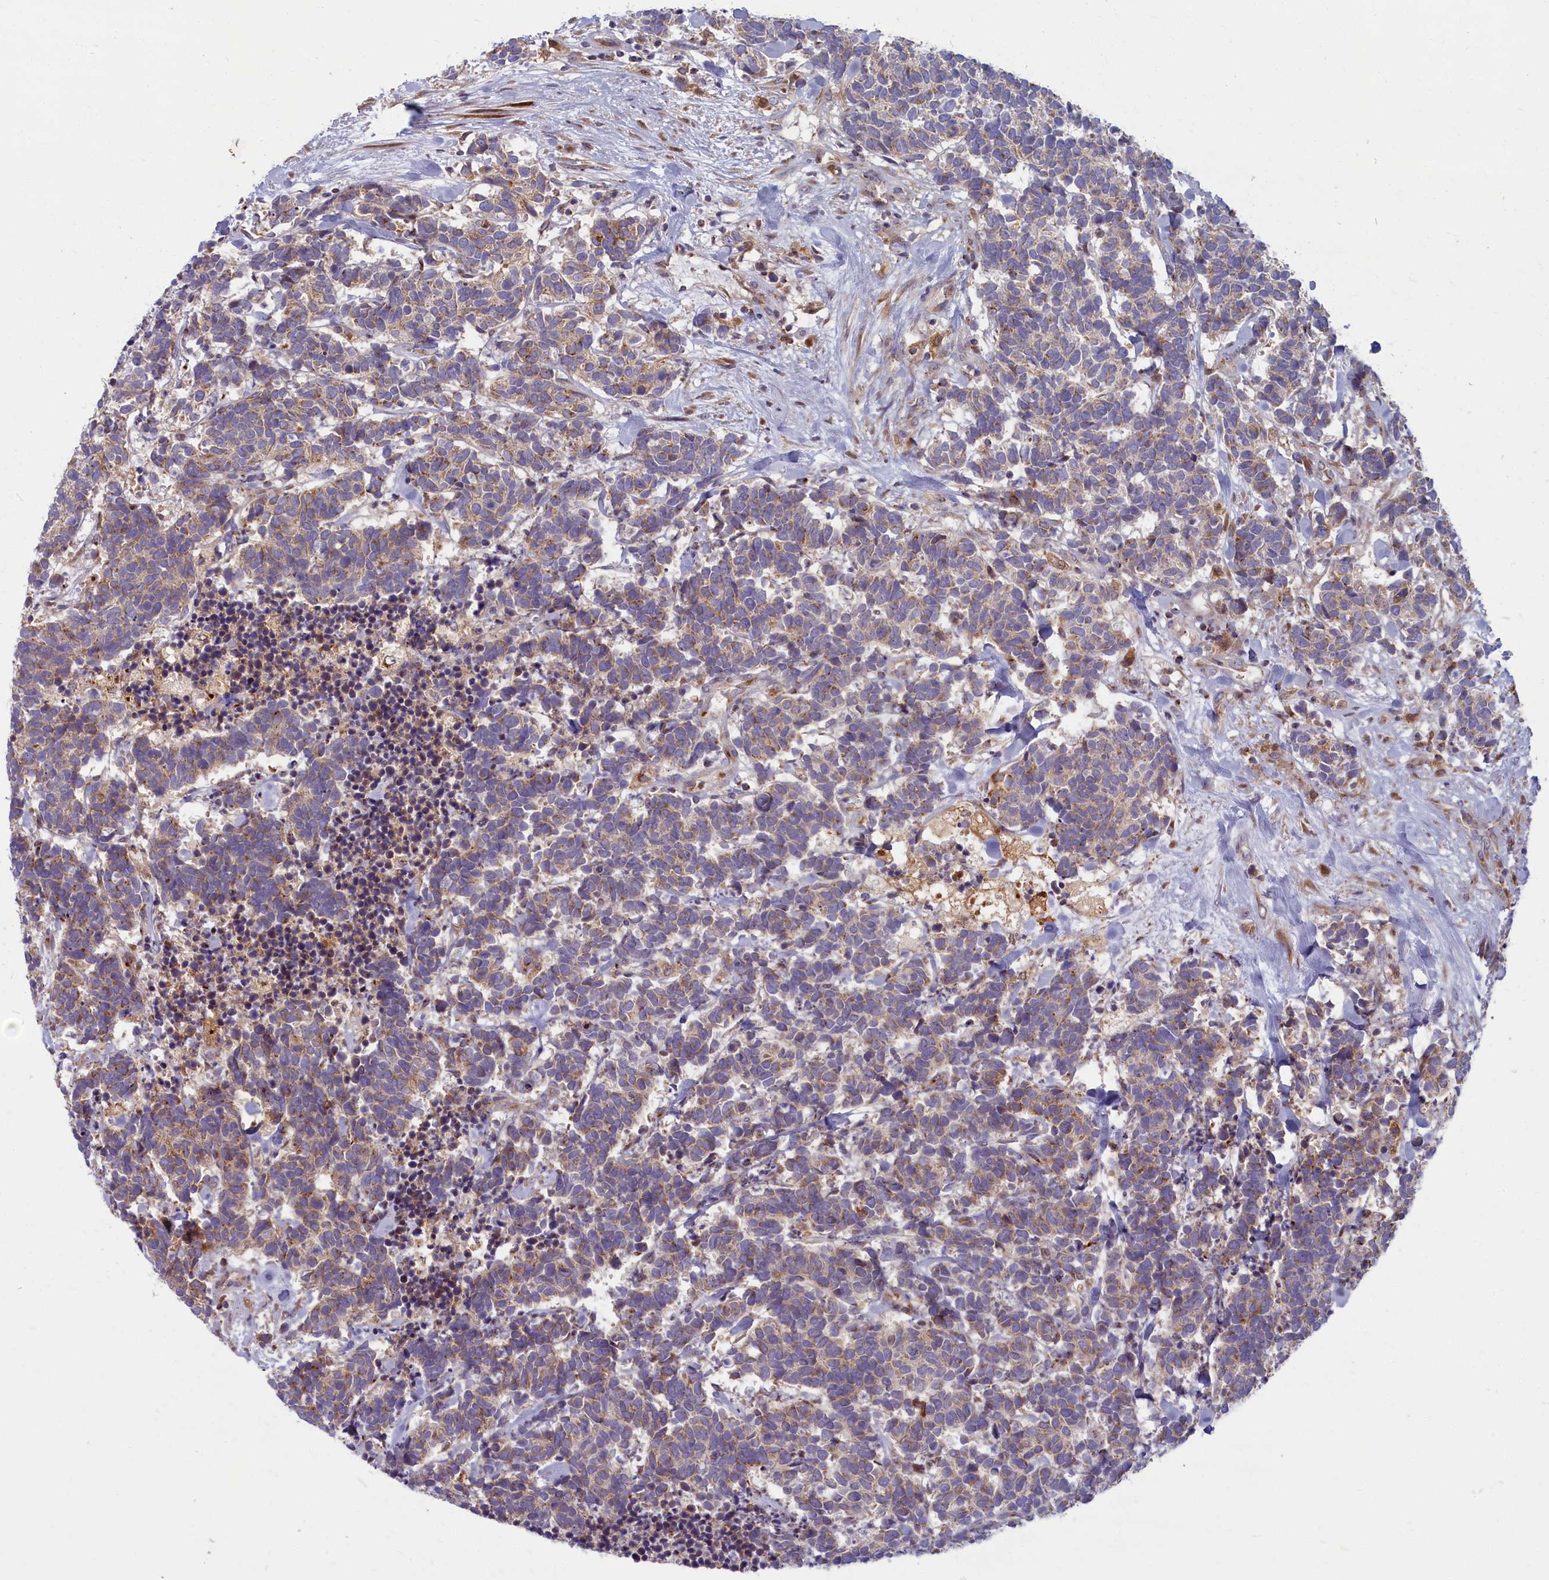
{"staining": {"intensity": "moderate", "quantity": "25%-75%", "location": "cytoplasmic/membranous"}, "tissue": "carcinoid", "cell_type": "Tumor cells", "image_type": "cancer", "snomed": [{"axis": "morphology", "description": "Carcinoma, NOS"}, {"axis": "morphology", "description": "Carcinoid, malignant, NOS"}, {"axis": "topography", "description": "Prostate"}], "caption": "This is a histology image of immunohistochemistry (IHC) staining of carcinoid, which shows moderate expression in the cytoplasmic/membranous of tumor cells.", "gene": "BLVRB", "patient": {"sex": "male", "age": 57}}